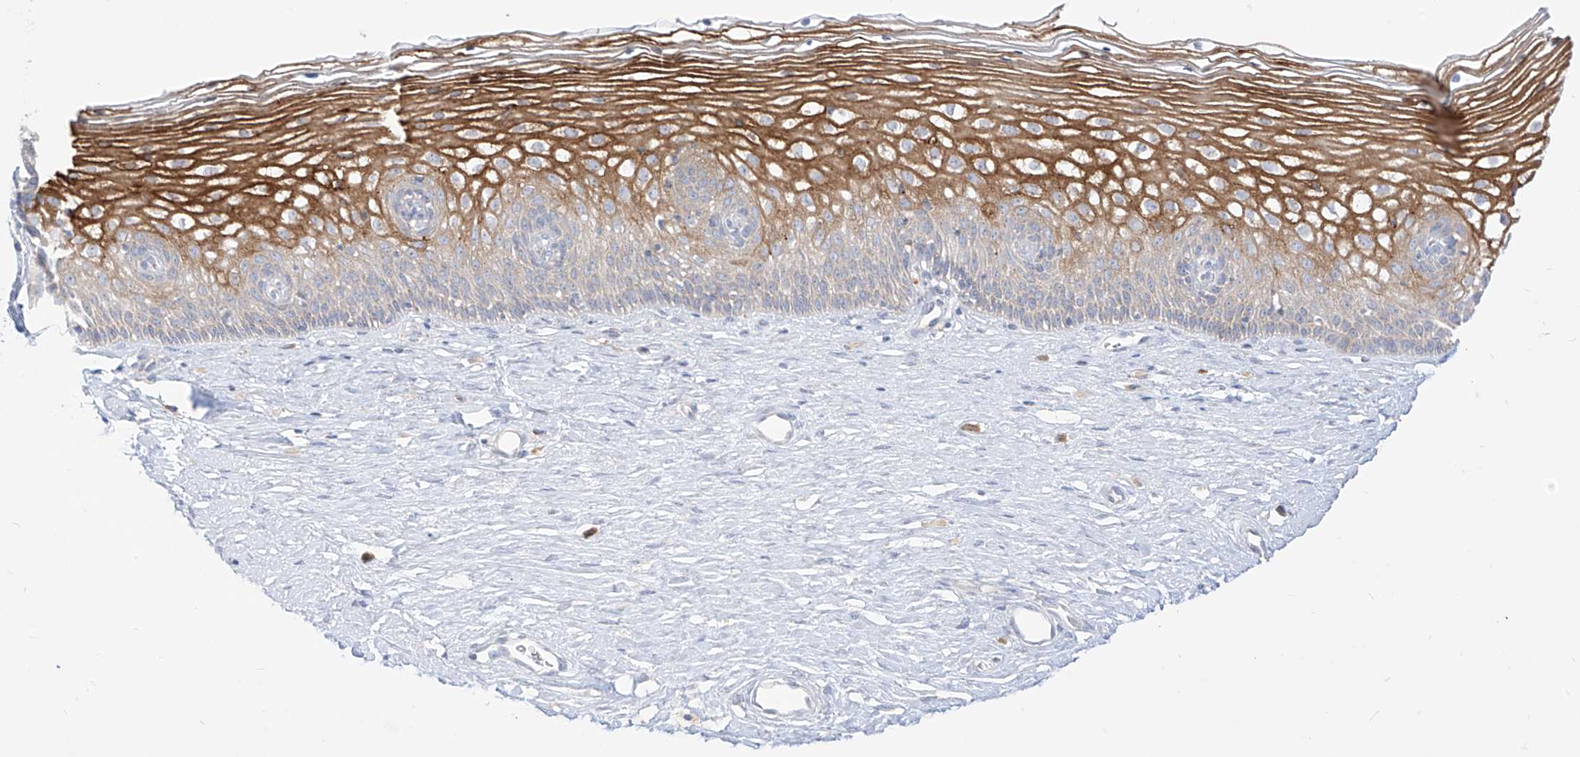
{"staining": {"intensity": "negative", "quantity": "none", "location": "none"}, "tissue": "cervix", "cell_type": "Glandular cells", "image_type": "normal", "snomed": [{"axis": "morphology", "description": "Normal tissue, NOS"}, {"axis": "topography", "description": "Cervix"}], "caption": "High power microscopy micrograph of an IHC micrograph of normal cervix, revealing no significant expression in glandular cells.", "gene": "SYTL3", "patient": {"sex": "female", "age": 33}}